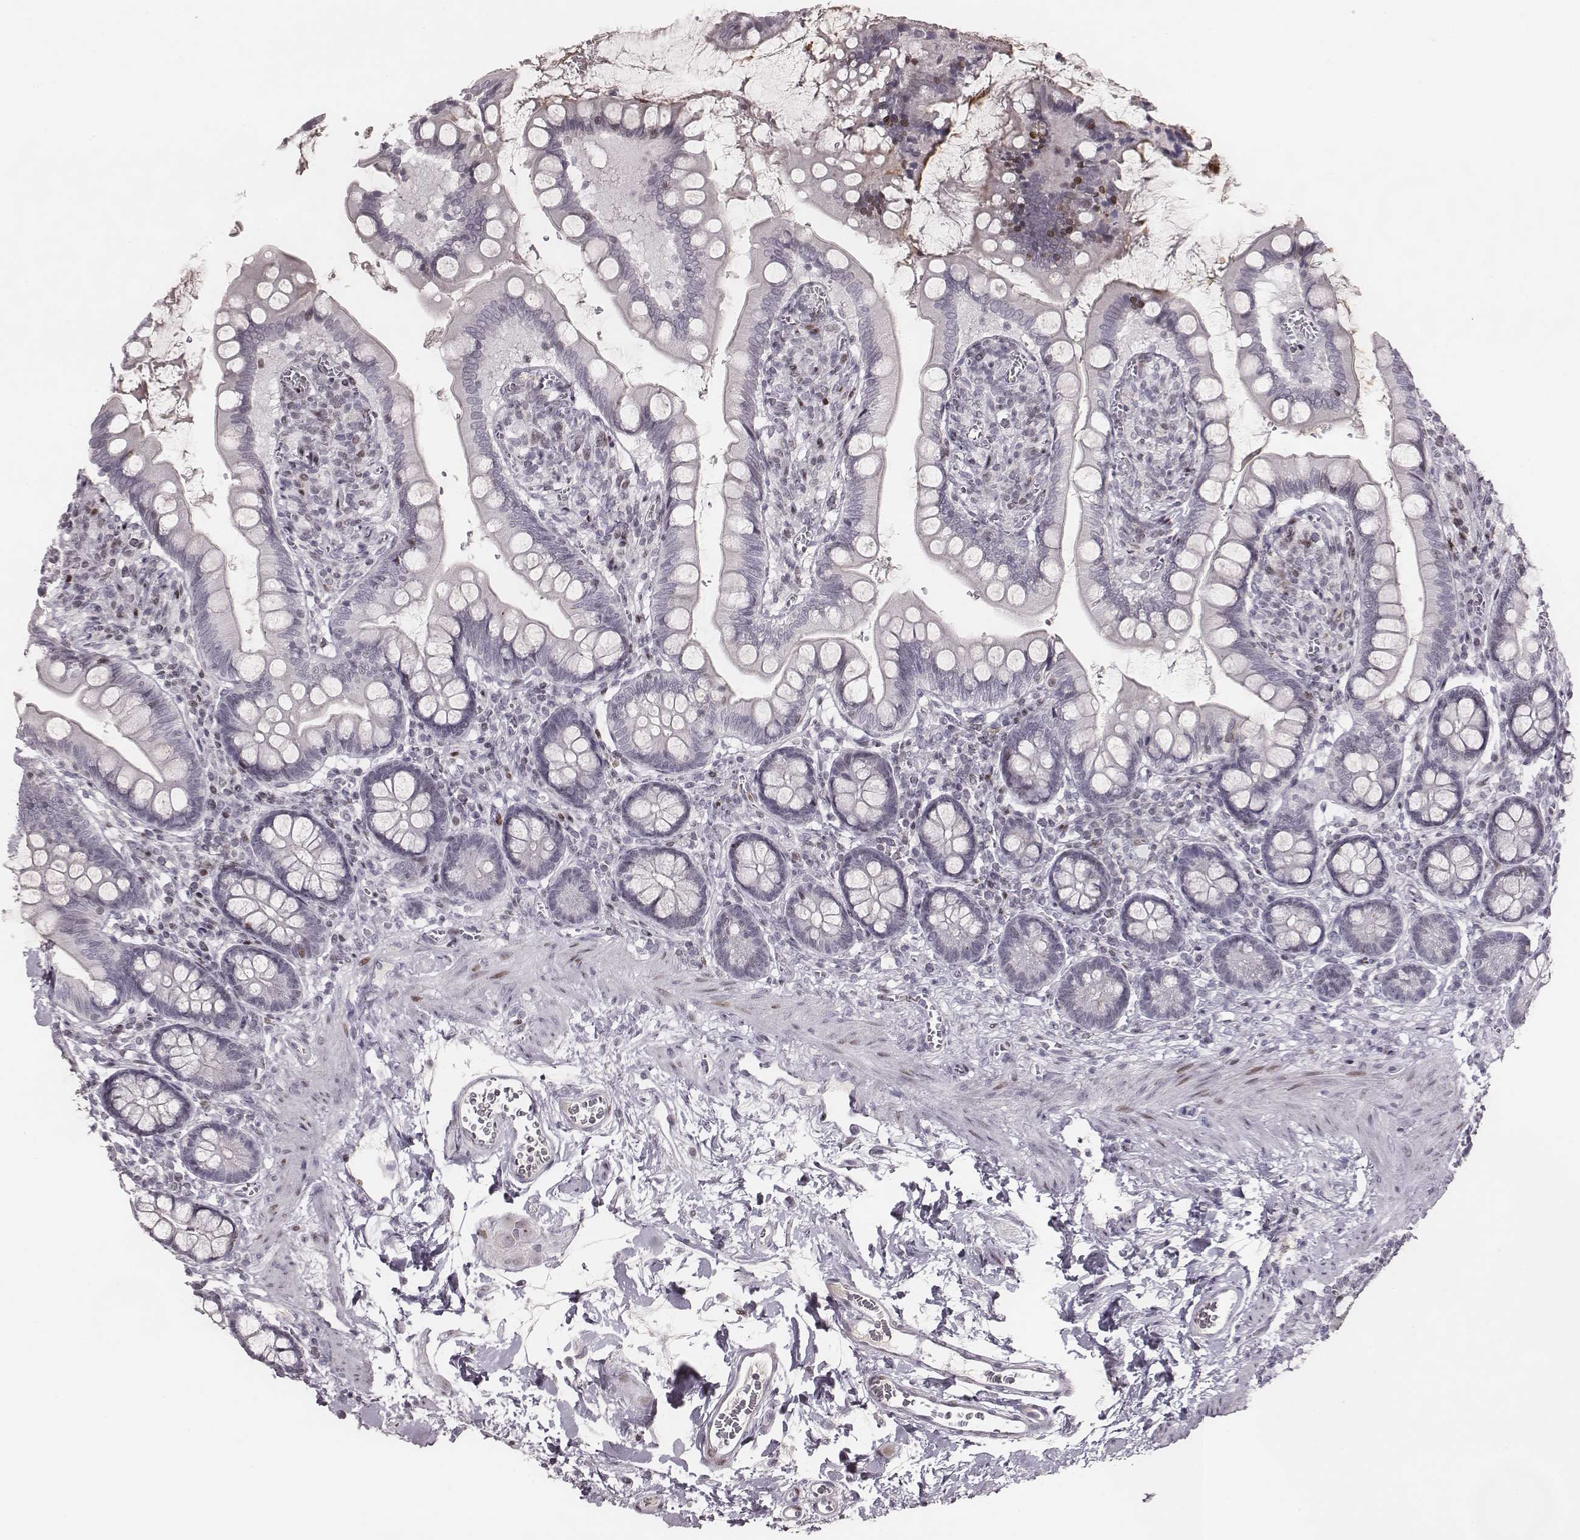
{"staining": {"intensity": "negative", "quantity": "none", "location": "none"}, "tissue": "small intestine", "cell_type": "Glandular cells", "image_type": "normal", "snomed": [{"axis": "morphology", "description": "Normal tissue, NOS"}, {"axis": "topography", "description": "Small intestine"}], "caption": "Immunohistochemical staining of unremarkable human small intestine exhibits no significant positivity in glandular cells.", "gene": "NDC1", "patient": {"sex": "female", "age": 56}}